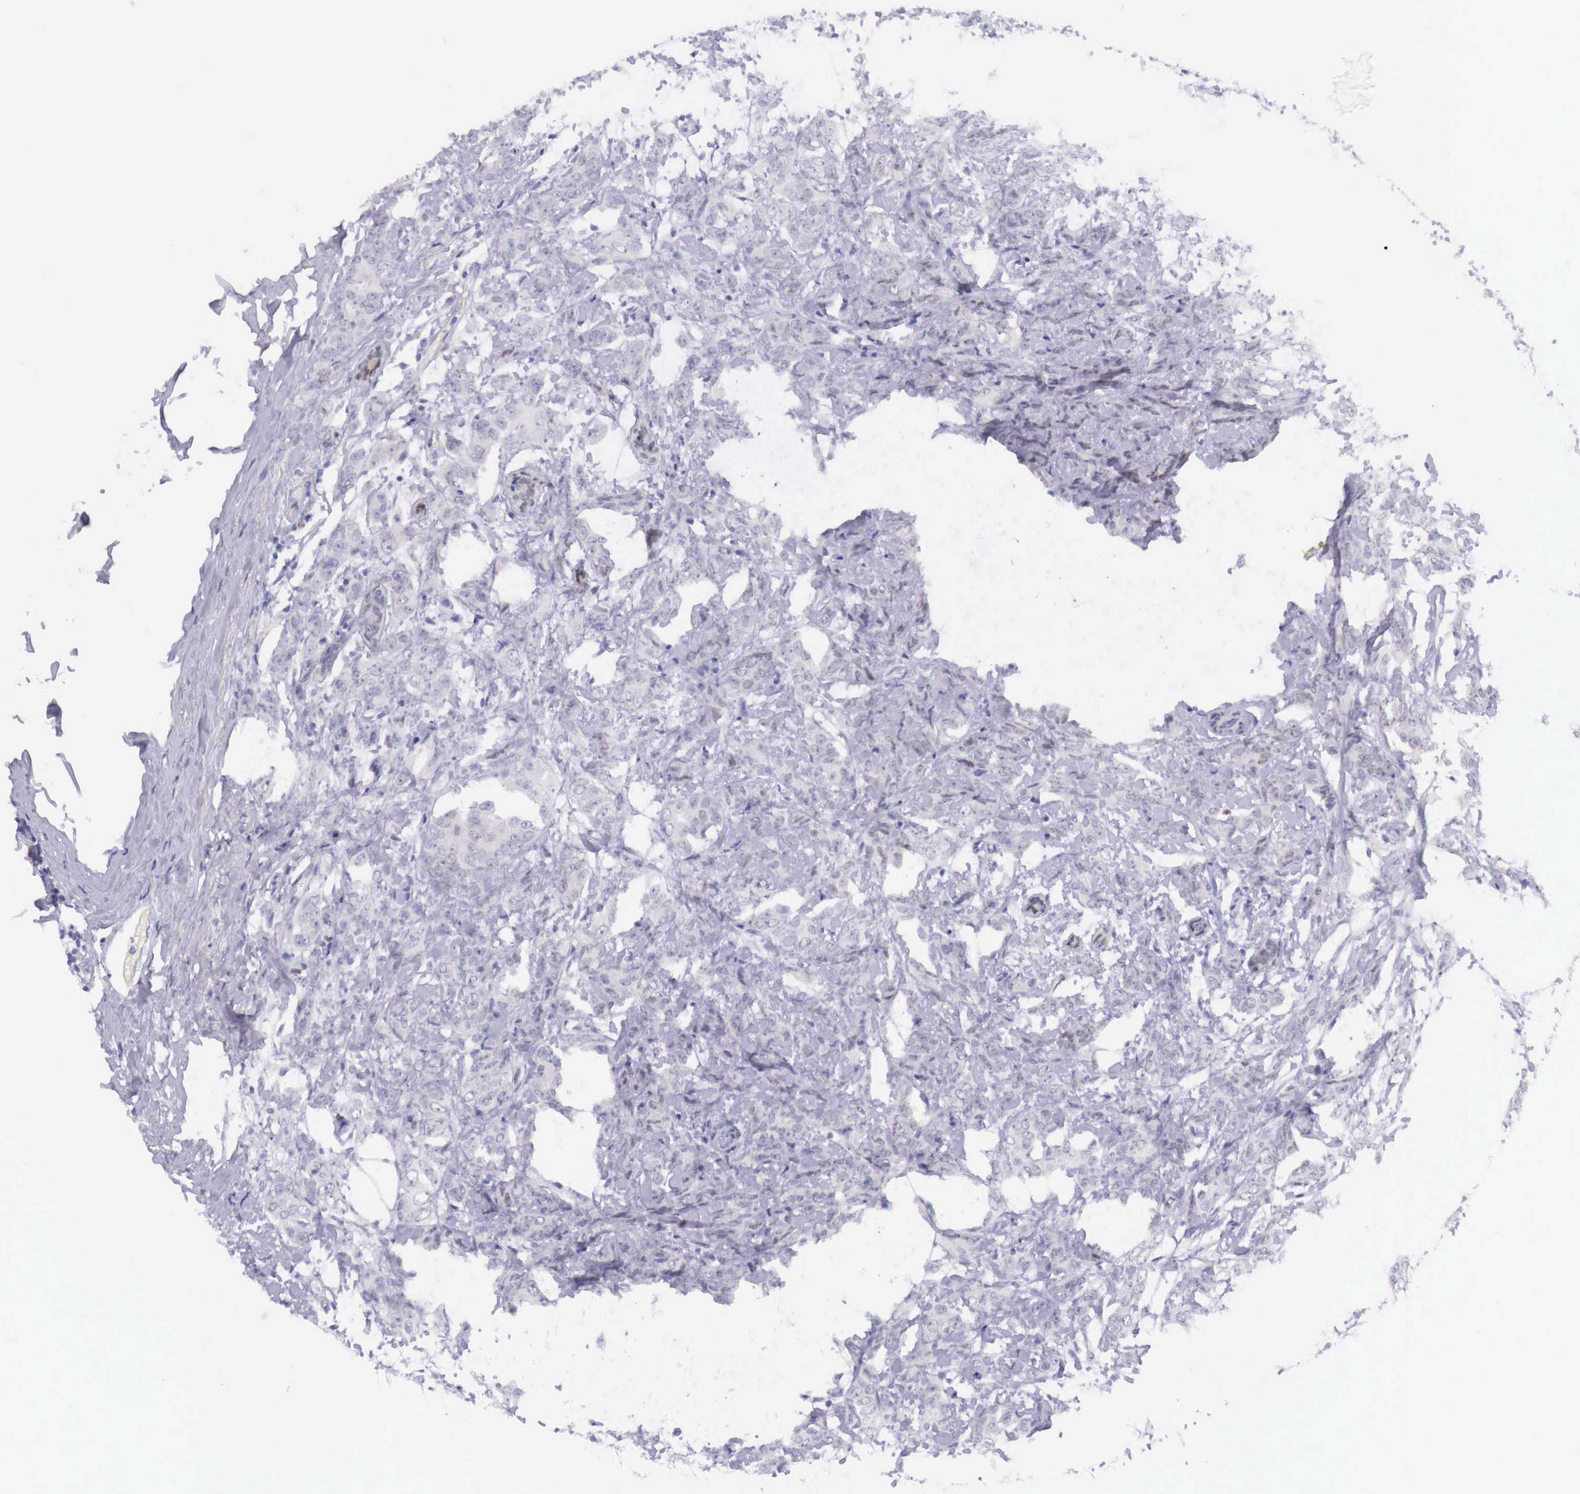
{"staining": {"intensity": "negative", "quantity": "none", "location": "none"}, "tissue": "breast cancer", "cell_type": "Tumor cells", "image_type": "cancer", "snomed": [{"axis": "morphology", "description": "Duct carcinoma"}, {"axis": "topography", "description": "Breast"}], "caption": "Immunohistochemical staining of invasive ductal carcinoma (breast) displays no significant staining in tumor cells. (IHC, brightfield microscopy, high magnification).", "gene": "BCL6", "patient": {"sex": "female", "age": 53}}